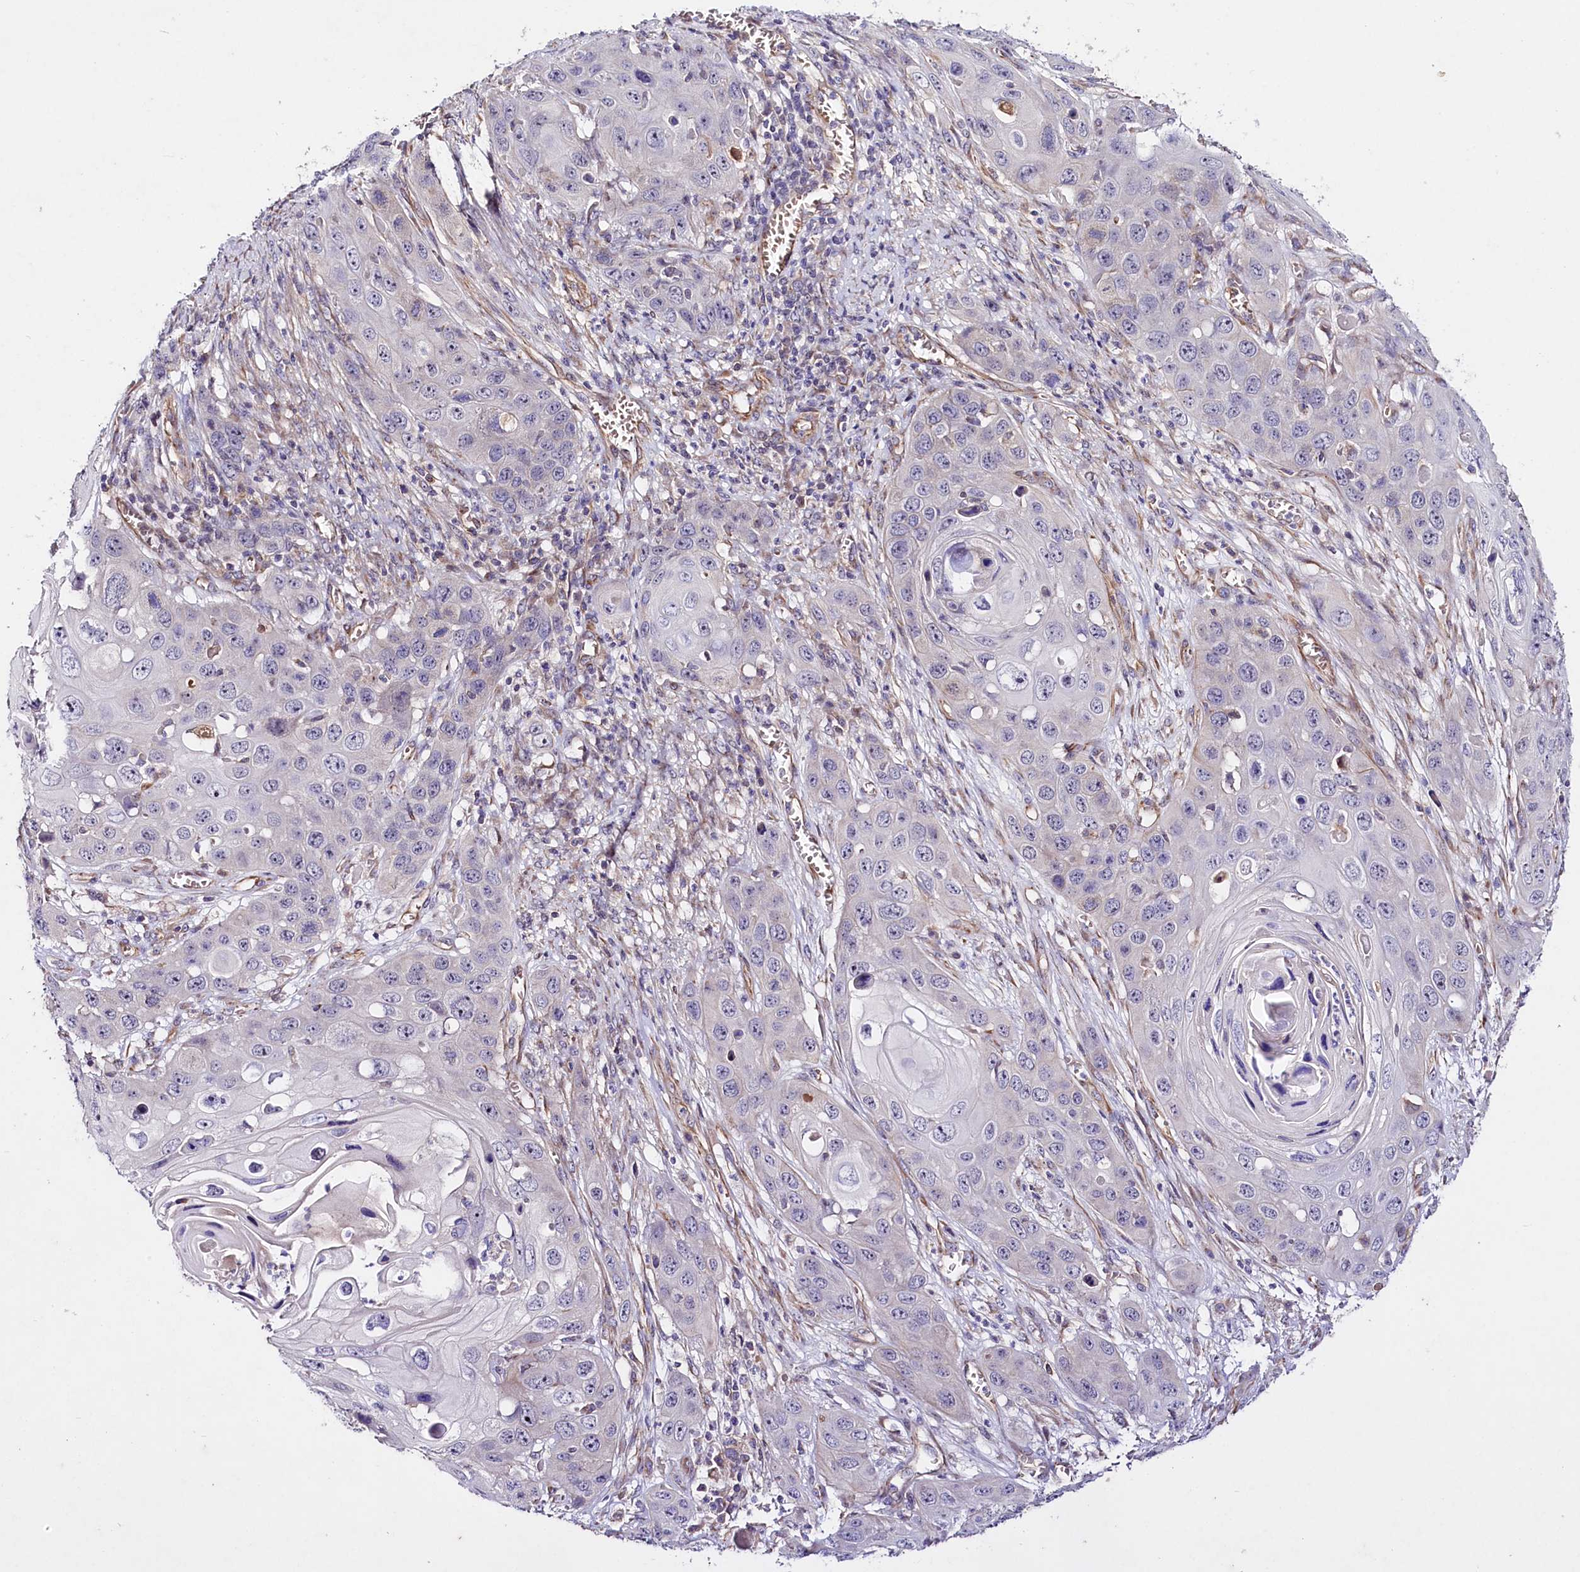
{"staining": {"intensity": "negative", "quantity": "none", "location": "none"}, "tissue": "skin cancer", "cell_type": "Tumor cells", "image_type": "cancer", "snomed": [{"axis": "morphology", "description": "Squamous cell carcinoma, NOS"}, {"axis": "topography", "description": "Skin"}], "caption": "Immunohistochemical staining of human squamous cell carcinoma (skin) demonstrates no significant staining in tumor cells. (DAB immunohistochemistry (IHC) with hematoxylin counter stain).", "gene": "SLC7A1", "patient": {"sex": "male", "age": 55}}